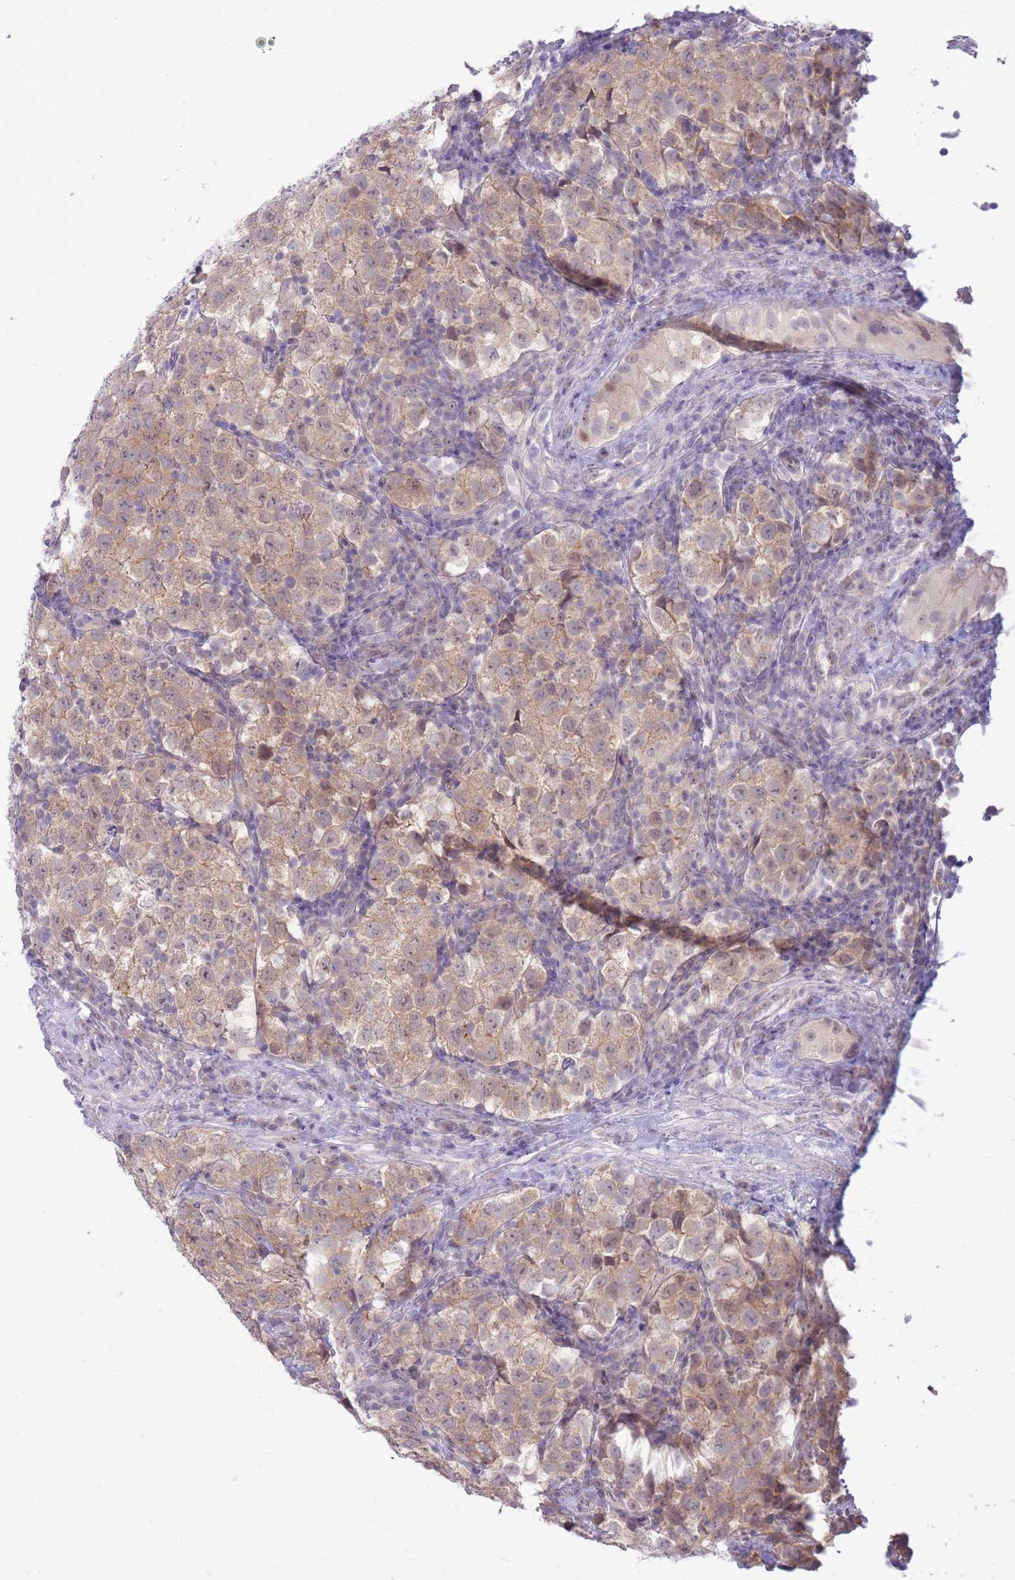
{"staining": {"intensity": "weak", "quantity": ">75%", "location": "cytoplasmic/membranous"}, "tissue": "testis cancer", "cell_type": "Tumor cells", "image_type": "cancer", "snomed": [{"axis": "morphology", "description": "Seminoma, NOS"}, {"axis": "topography", "description": "Testis"}], "caption": "This histopathology image reveals immunohistochemistry staining of testis cancer, with low weak cytoplasmic/membranous positivity in about >75% of tumor cells.", "gene": "FBXO46", "patient": {"sex": "male", "age": 34}}